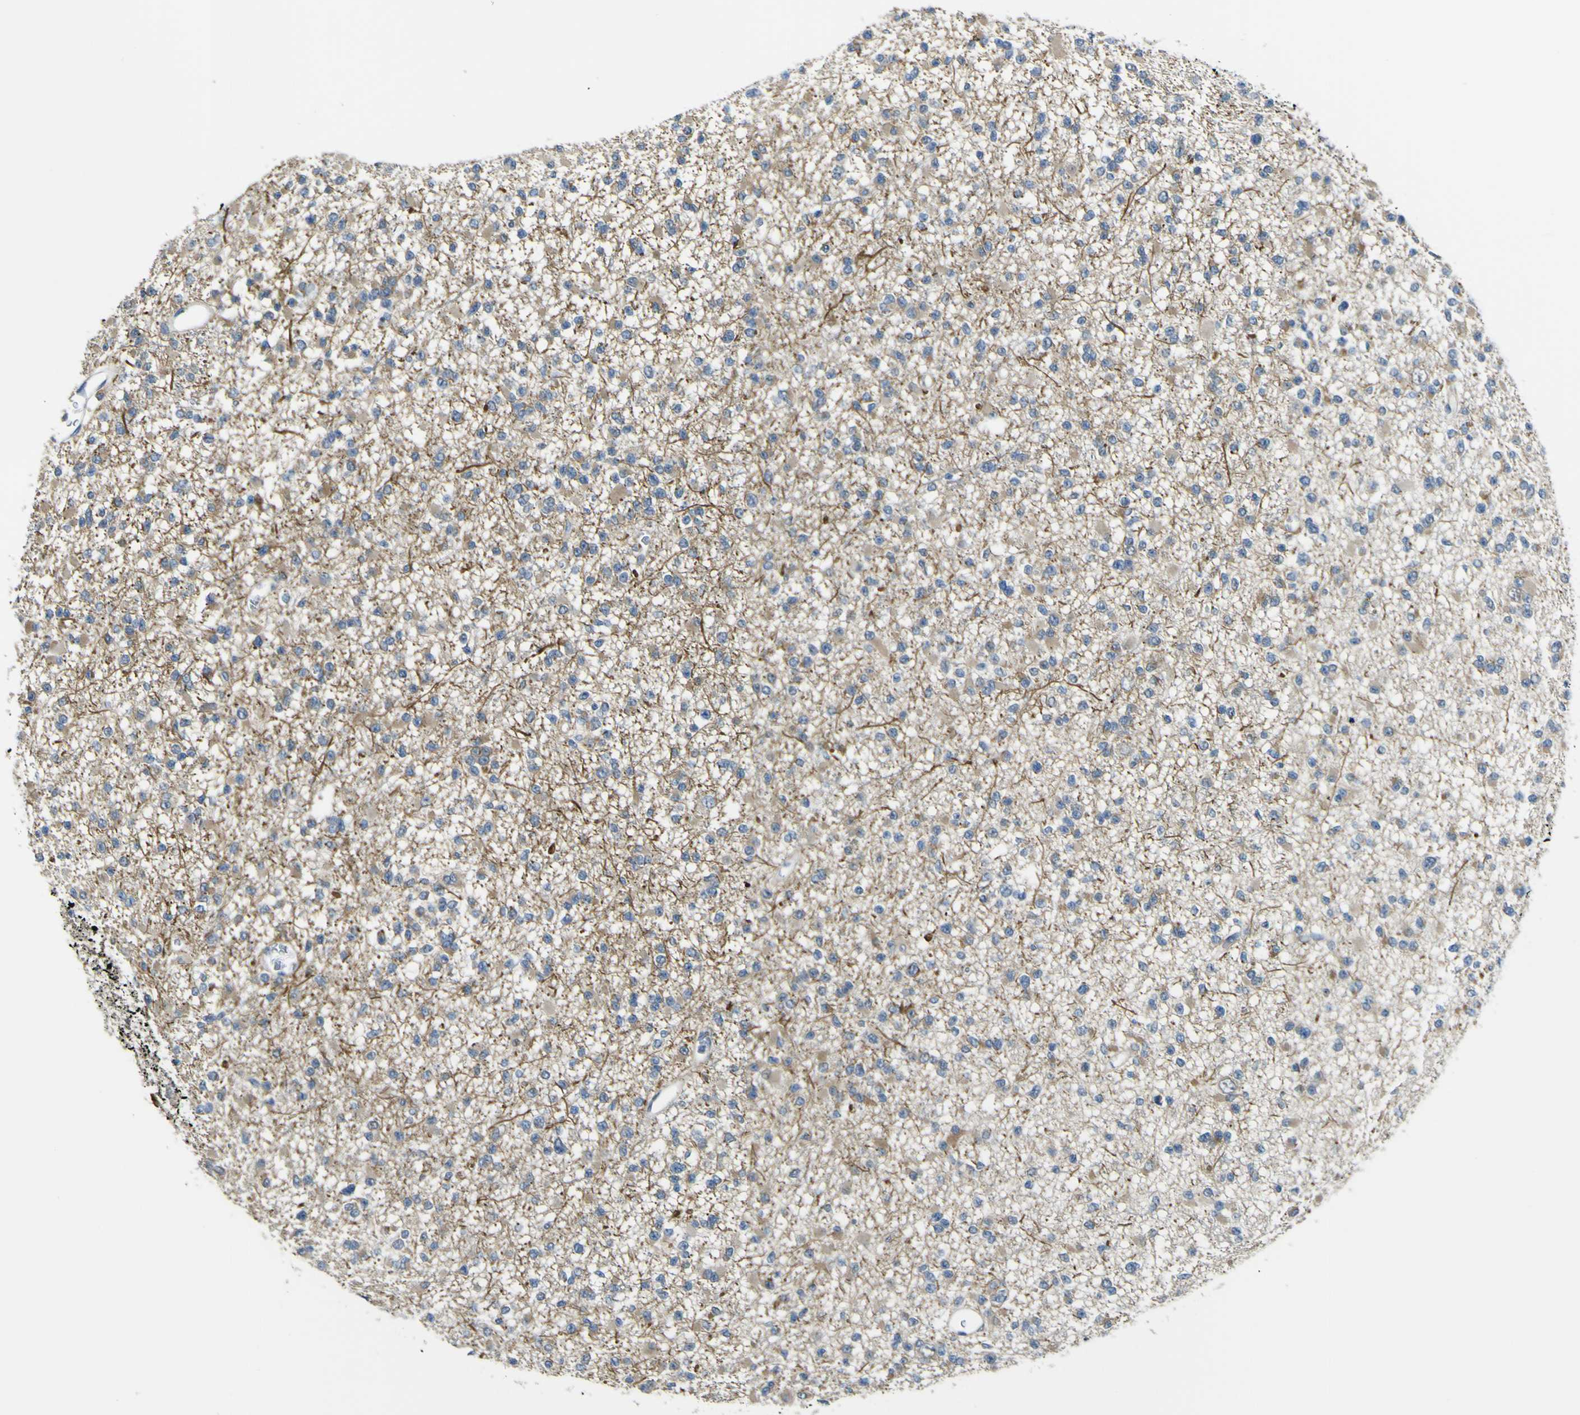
{"staining": {"intensity": "negative", "quantity": "none", "location": "none"}, "tissue": "glioma", "cell_type": "Tumor cells", "image_type": "cancer", "snomed": [{"axis": "morphology", "description": "Glioma, malignant, Low grade"}, {"axis": "topography", "description": "Brain"}], "caption": "IHC image of neoplastic tissue: glioma stained with DAB (3,3'-diaminobenzidine) exhibits no significant protein staining in tumor cells.", "gene": "LBHD1", "patient": {"sex": "female", "age": 22}}